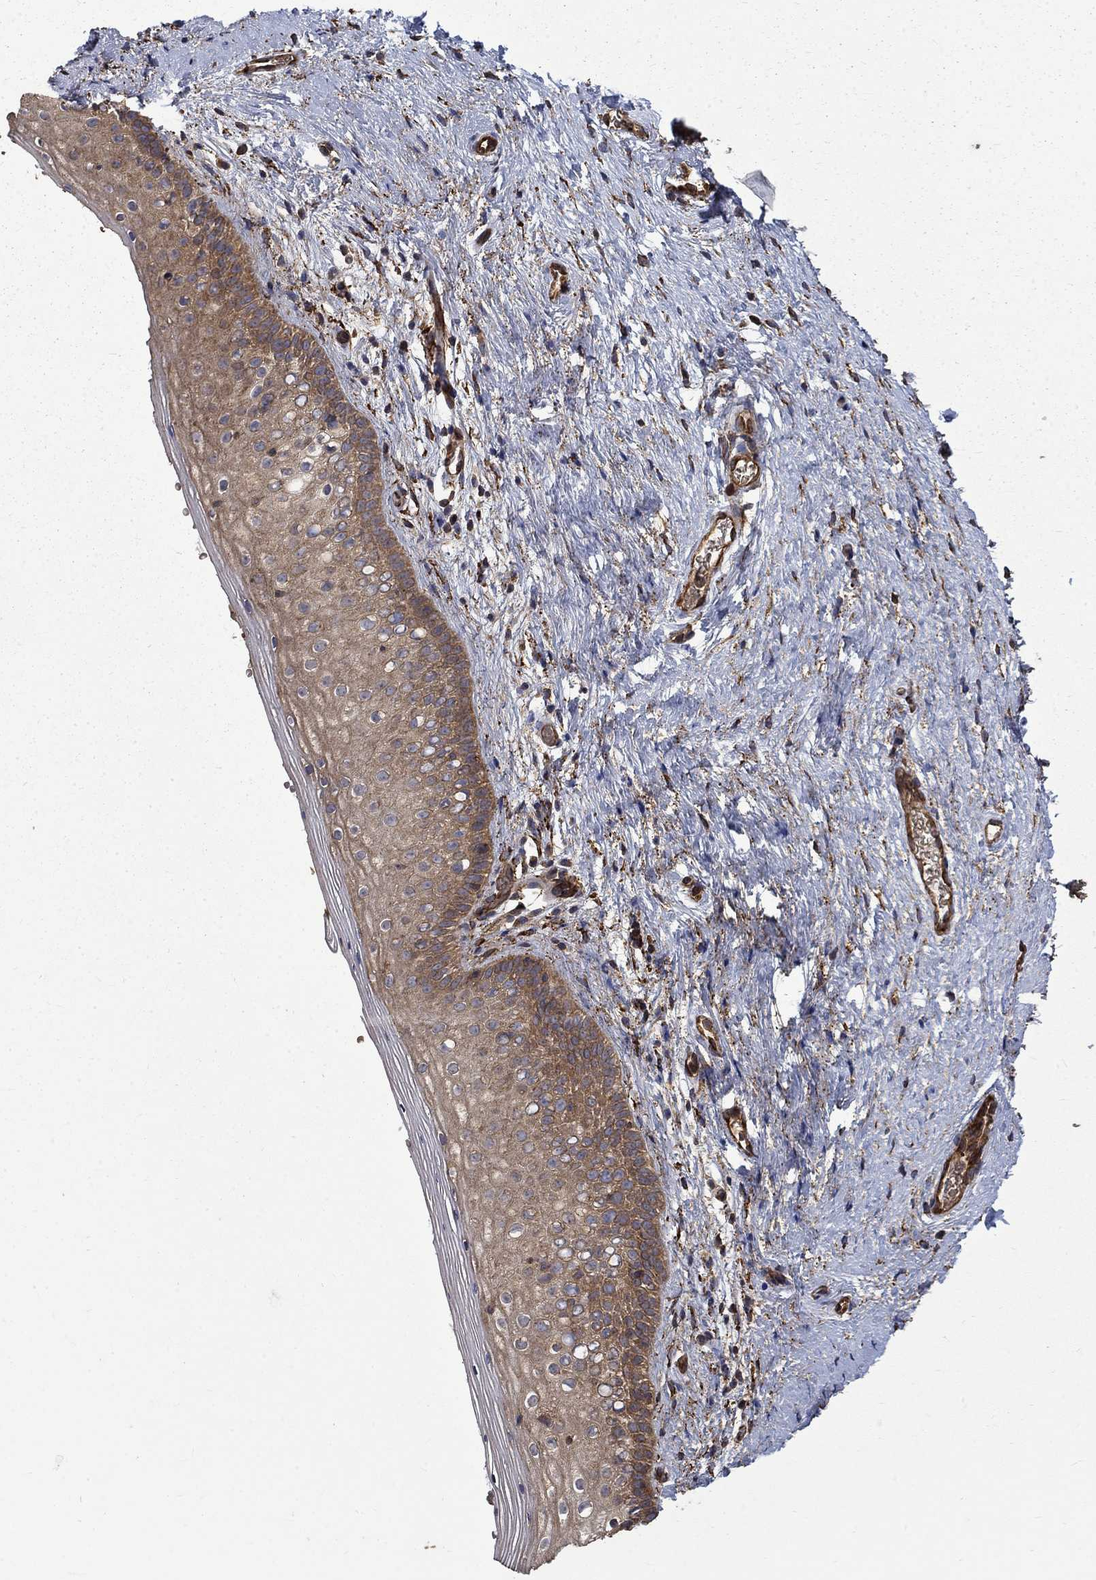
{"staining": {"intensity": "moderate", "quantity": ">75%", "location": "cytoplasmic/membranous"}, "tissue": "vagina", "cell_type": "Squamous epithelial cells", "image_type": "normal", "snomed": [{"axis": "morphology", "description": "Normal tissue, NOS"}, {"axis": "topography", "description": "Vagina"}], "caption": "Moderate cytoplasmic/membranous staining for a protein is identified in approximately >75% of squamous epithelial cells of benign vagina using IHC.", "gene": "CUTC", "patient": {"sex": "female", "age": 47}}